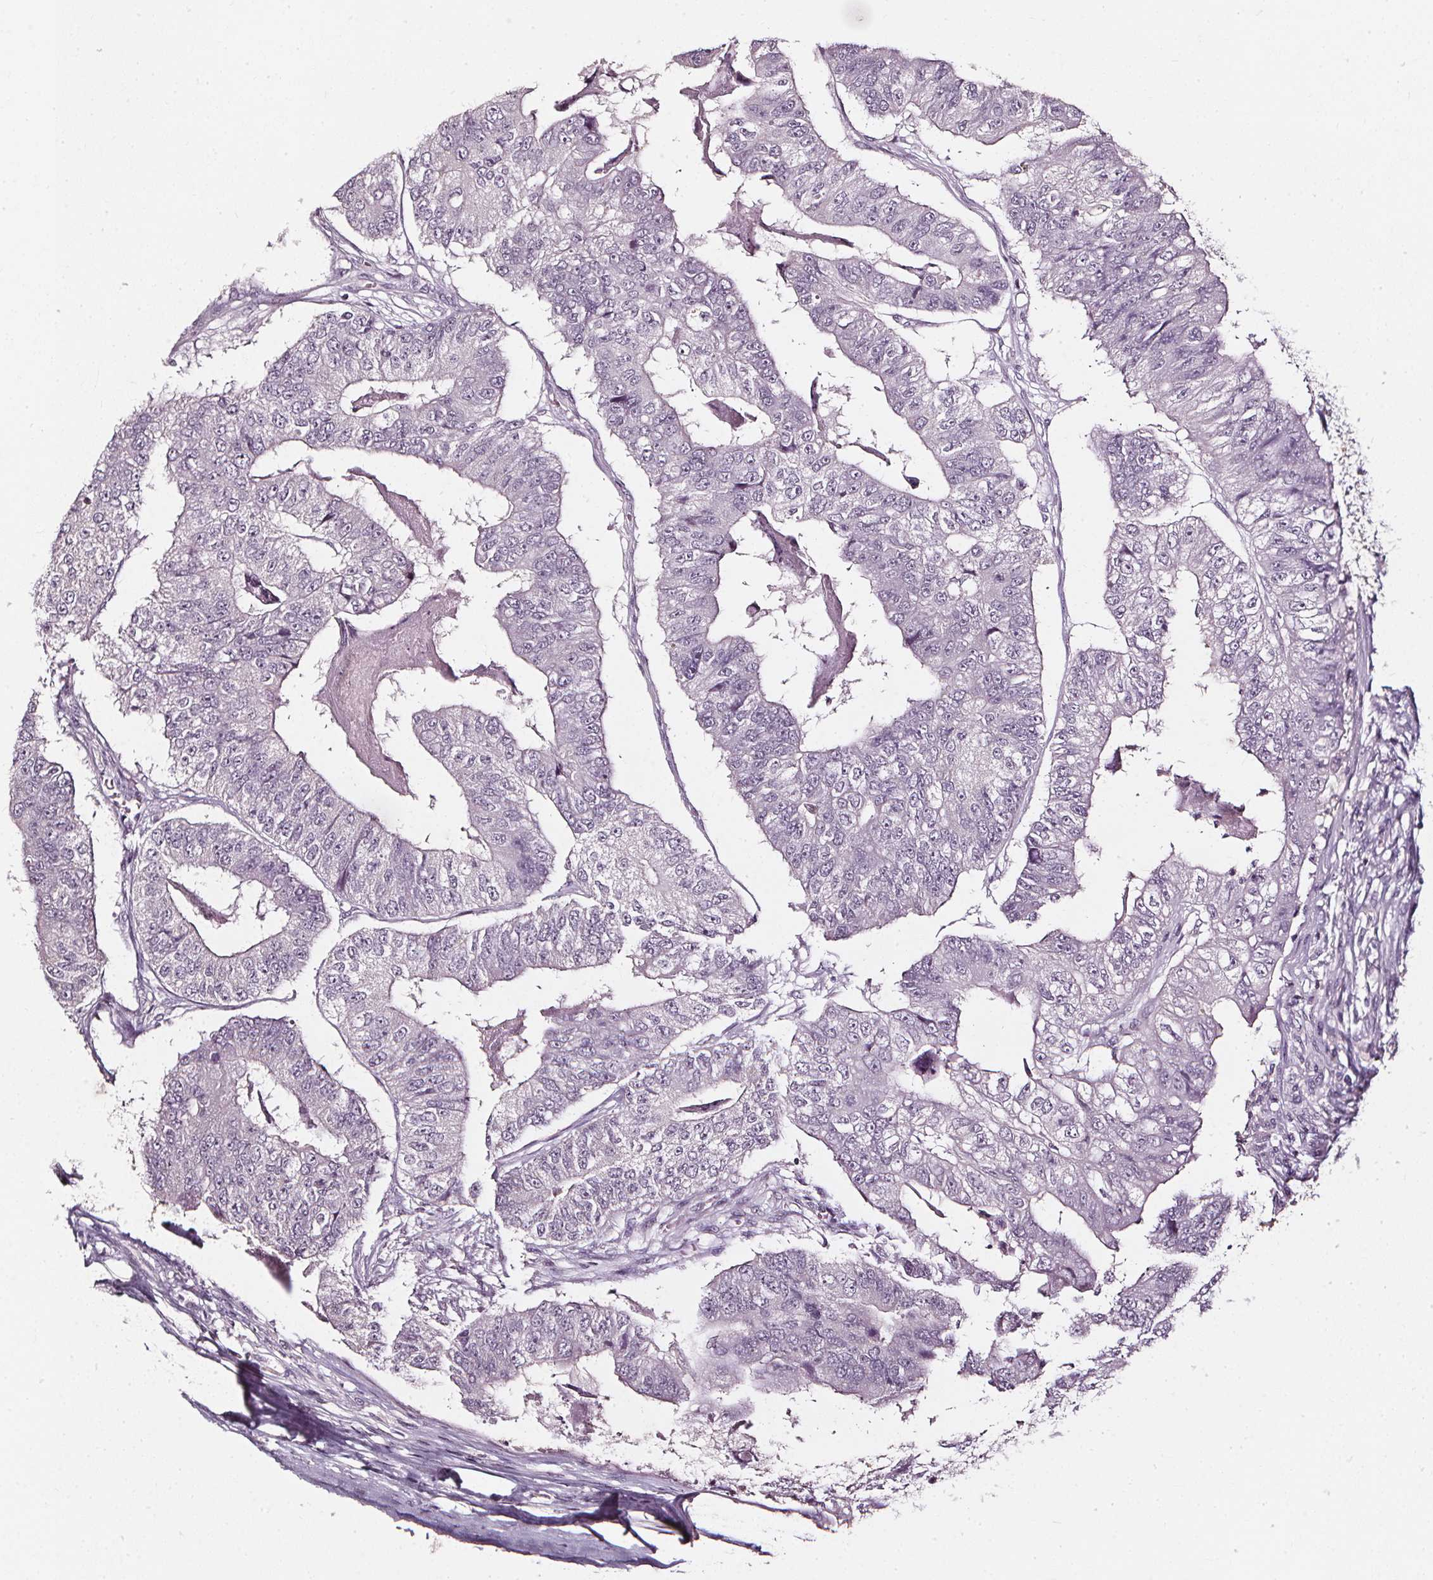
{"staining": {"intensity": "negative", "quantity": "none", "location": "none"}, "tissue": "colorectal cancer", "cell_type": "Tumor cells", "image_type": "cancer", "snomed": [{"axis": "morphology", "description": "Adenocarcinoma, NOS"}, {"axis": "topography", "description": "Colon"}], "caption": "This is a image of immunohistochemistry staining of adenocarcinoma (colorectal), which shows no positivity in tumor cells.", "gene": "DEFA5", "patient": {"sex": "female", "age": 67}}